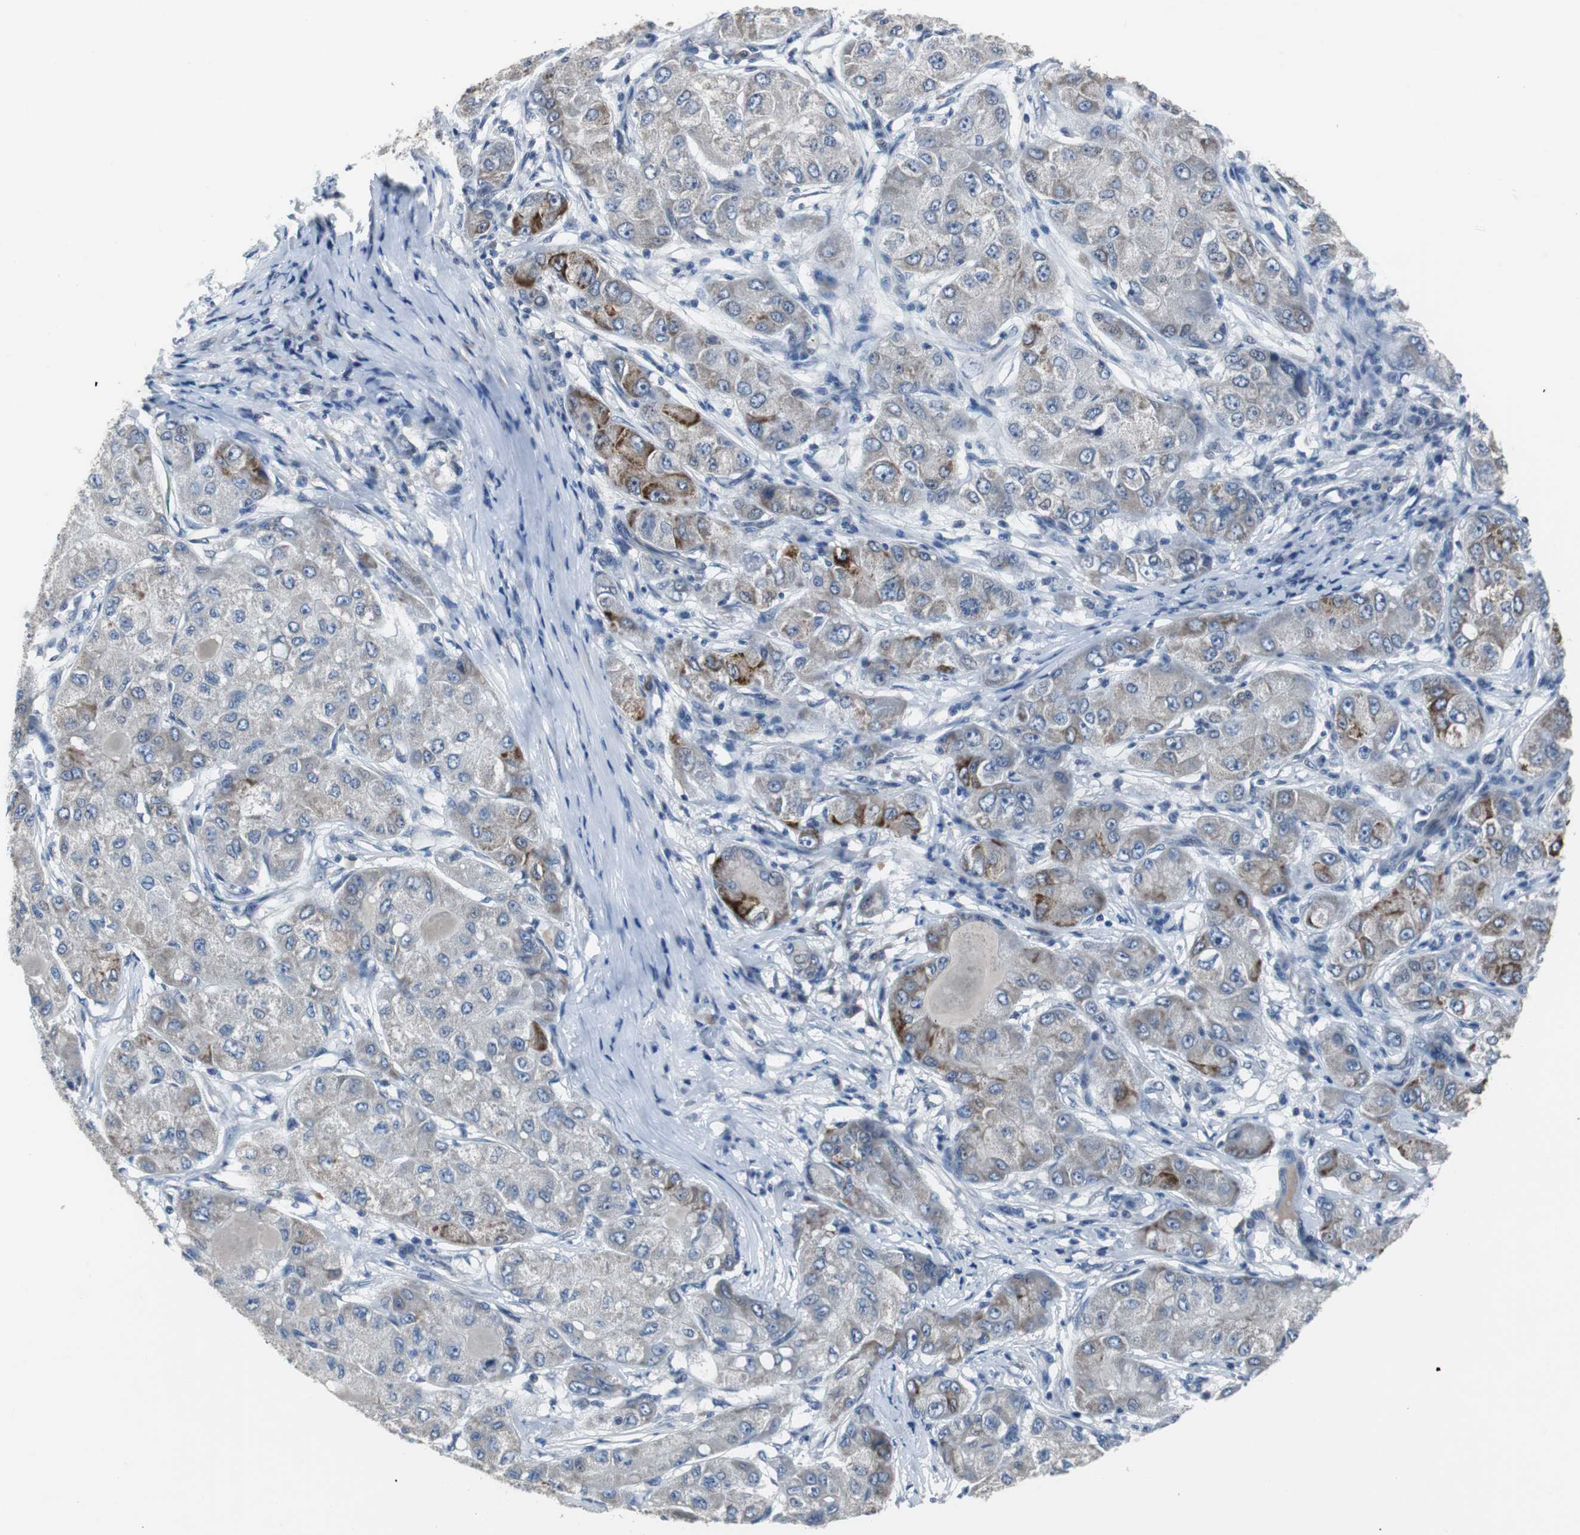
{"staining": {"intensity": "moderate", "quantity": "<25%", "location": "cytoplasmic/membranous"}, "tissue": "liver cancer", "cell_type": "Tumor cells", "image_type": "cancer", "snomed": [{"axis": "morphology", "description": "Carcinoma, Hepatocellular, NOS"}, {"axis": "topography", "description": "Liver"}], "caption": "Immunohistochemistry (IHC) histopathology image of neoplastic tissue: hepatocellular carcinoma (liver) stained using immunohistochemistry (IHC) shows low levels of moderate protein expression localized specifically in the cytoplasmic/membranous of tumor cells, appearing as a cytoplasmic/membranous brown color.", "gene": "TP63", "patient": {"sex": "male", "age": 80}}